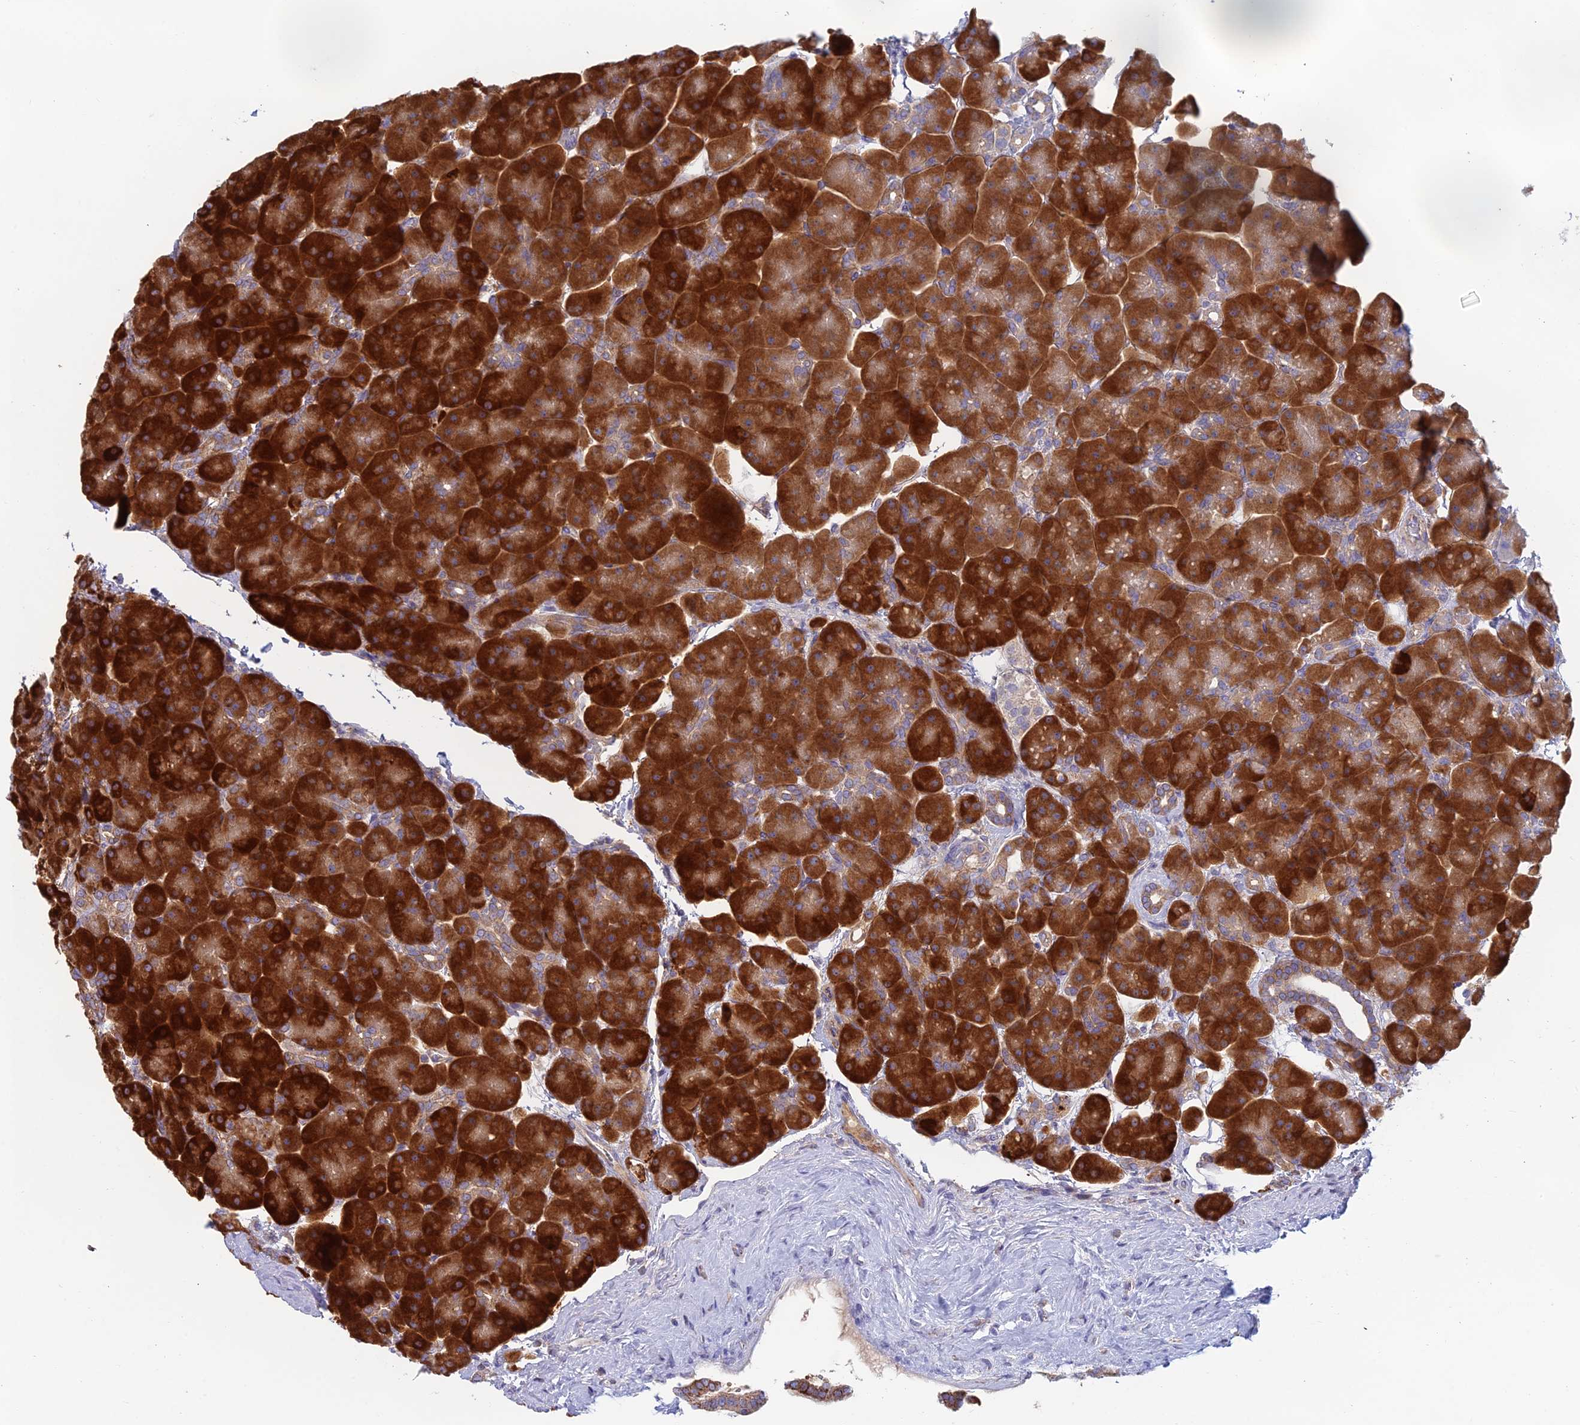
{"staining": {"intensity": "strong", "quantity": ">75%", "location": "cytoplasmic/membranous"}, "tissue": "pancreas", "cell_type": "Exocrine glandular cells", "image_type": "normal", "snomed": [{"axis": "morphology", "description": "Normal tissue, NOS"}, {"axis": "topography", "description": "Pancreas"}], "caption": "This image demonstrates IHC staining of unremarkable human pancreas, with high strong cytoplasmic/membranous positivity in about >75% of exocrine glandular cells.", "gene": "IFTAP", "patient": {"sex": "male", "age": 66}}